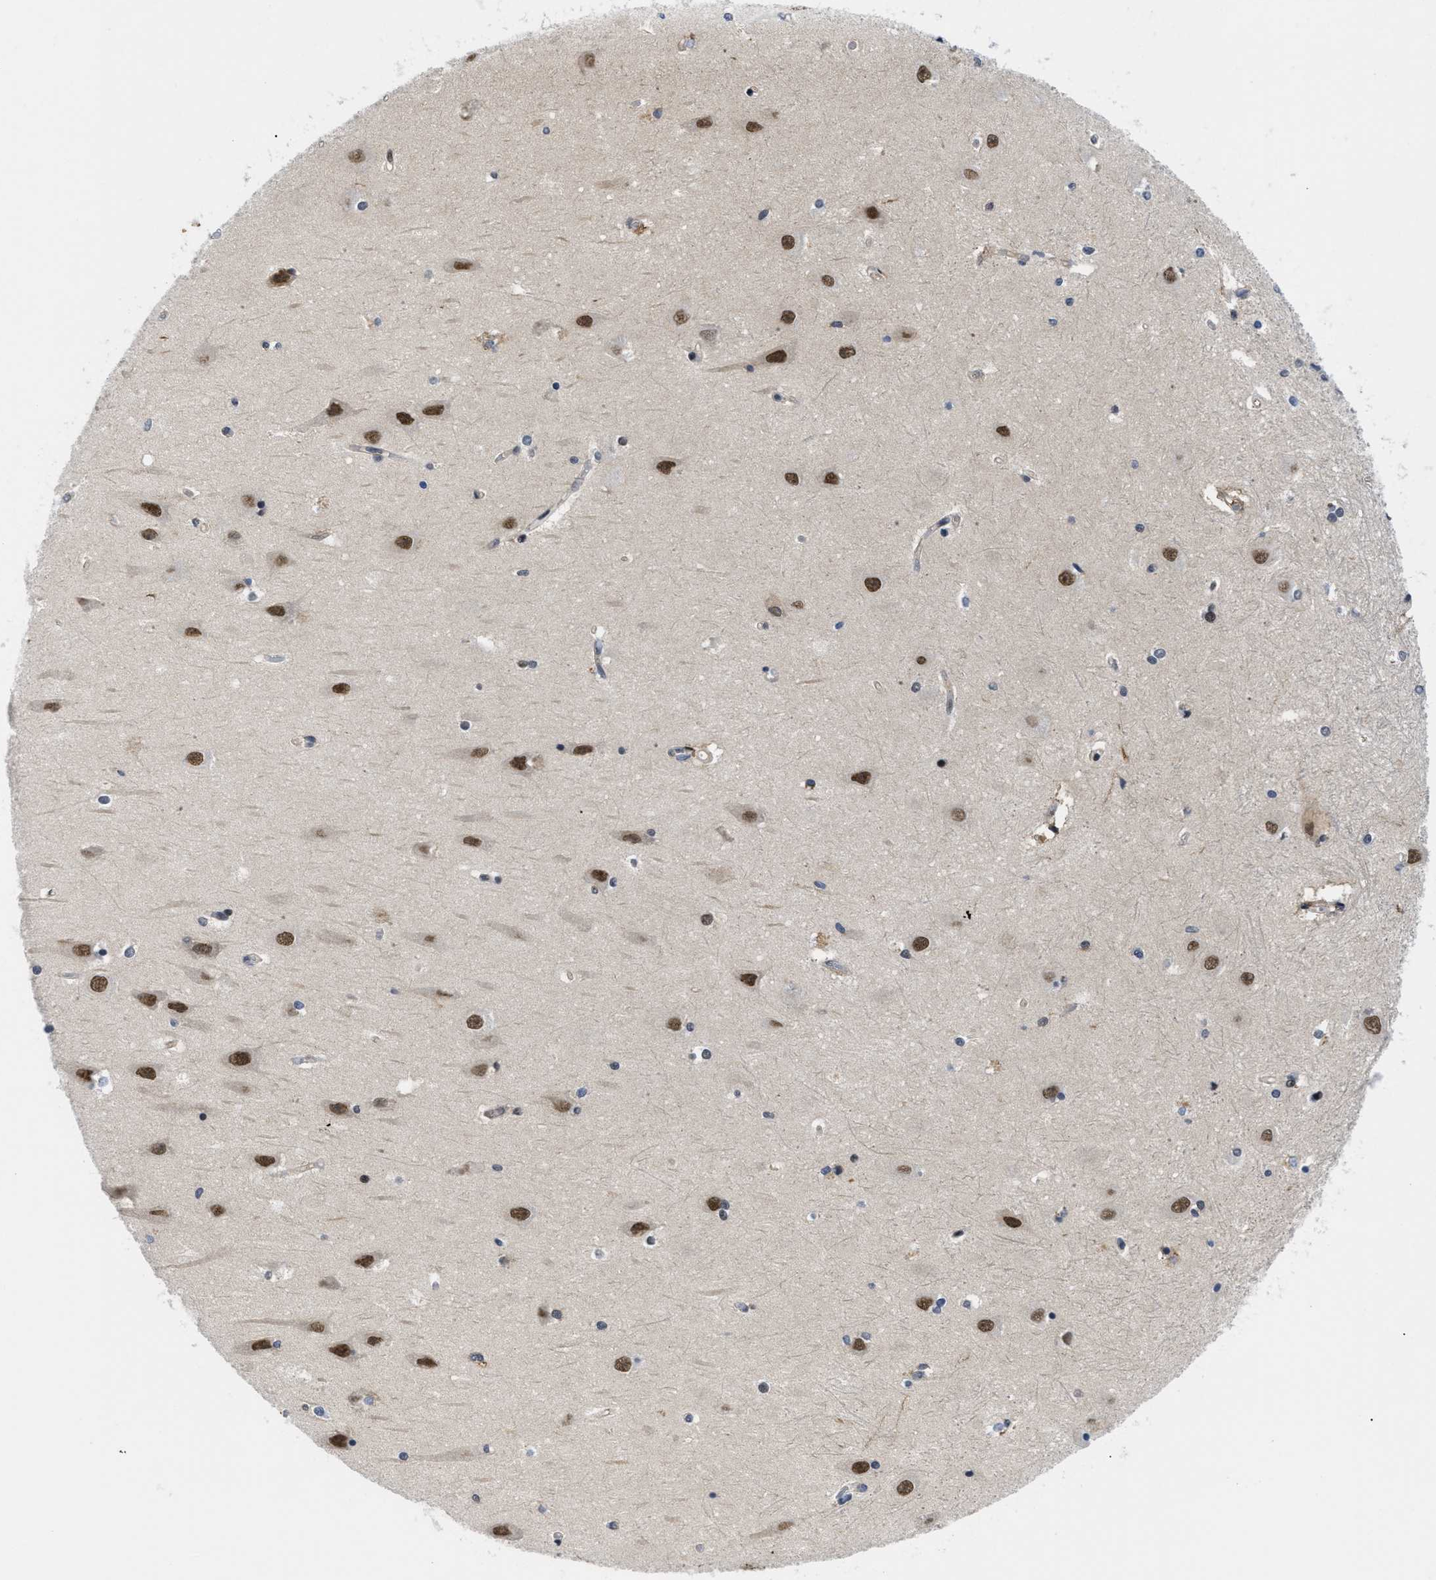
{"staining": {"intensity": "moderate", "quantity": "<25%", "location": "nuclear"}, "tissue": "hippocampus", "cell_type": "Glial cells", "image_type": "normal", "snomed": [{"axis": "morphology", "description": "Normal tissue, NOS"}, {"axis": "topography", "description": "Hippocampus"}], "caption": "Normal hippocampus demonstrates moderate nuclear staining in approximately <25% of glial cells, visualized by immunohistochemistry. Using DAB (brown) and hematoxylin (blue) stains, captured at high magnification using brightfield microscopy.", "gene": "SLC29A2", "patient": {"sex": "male", "age": 45}}